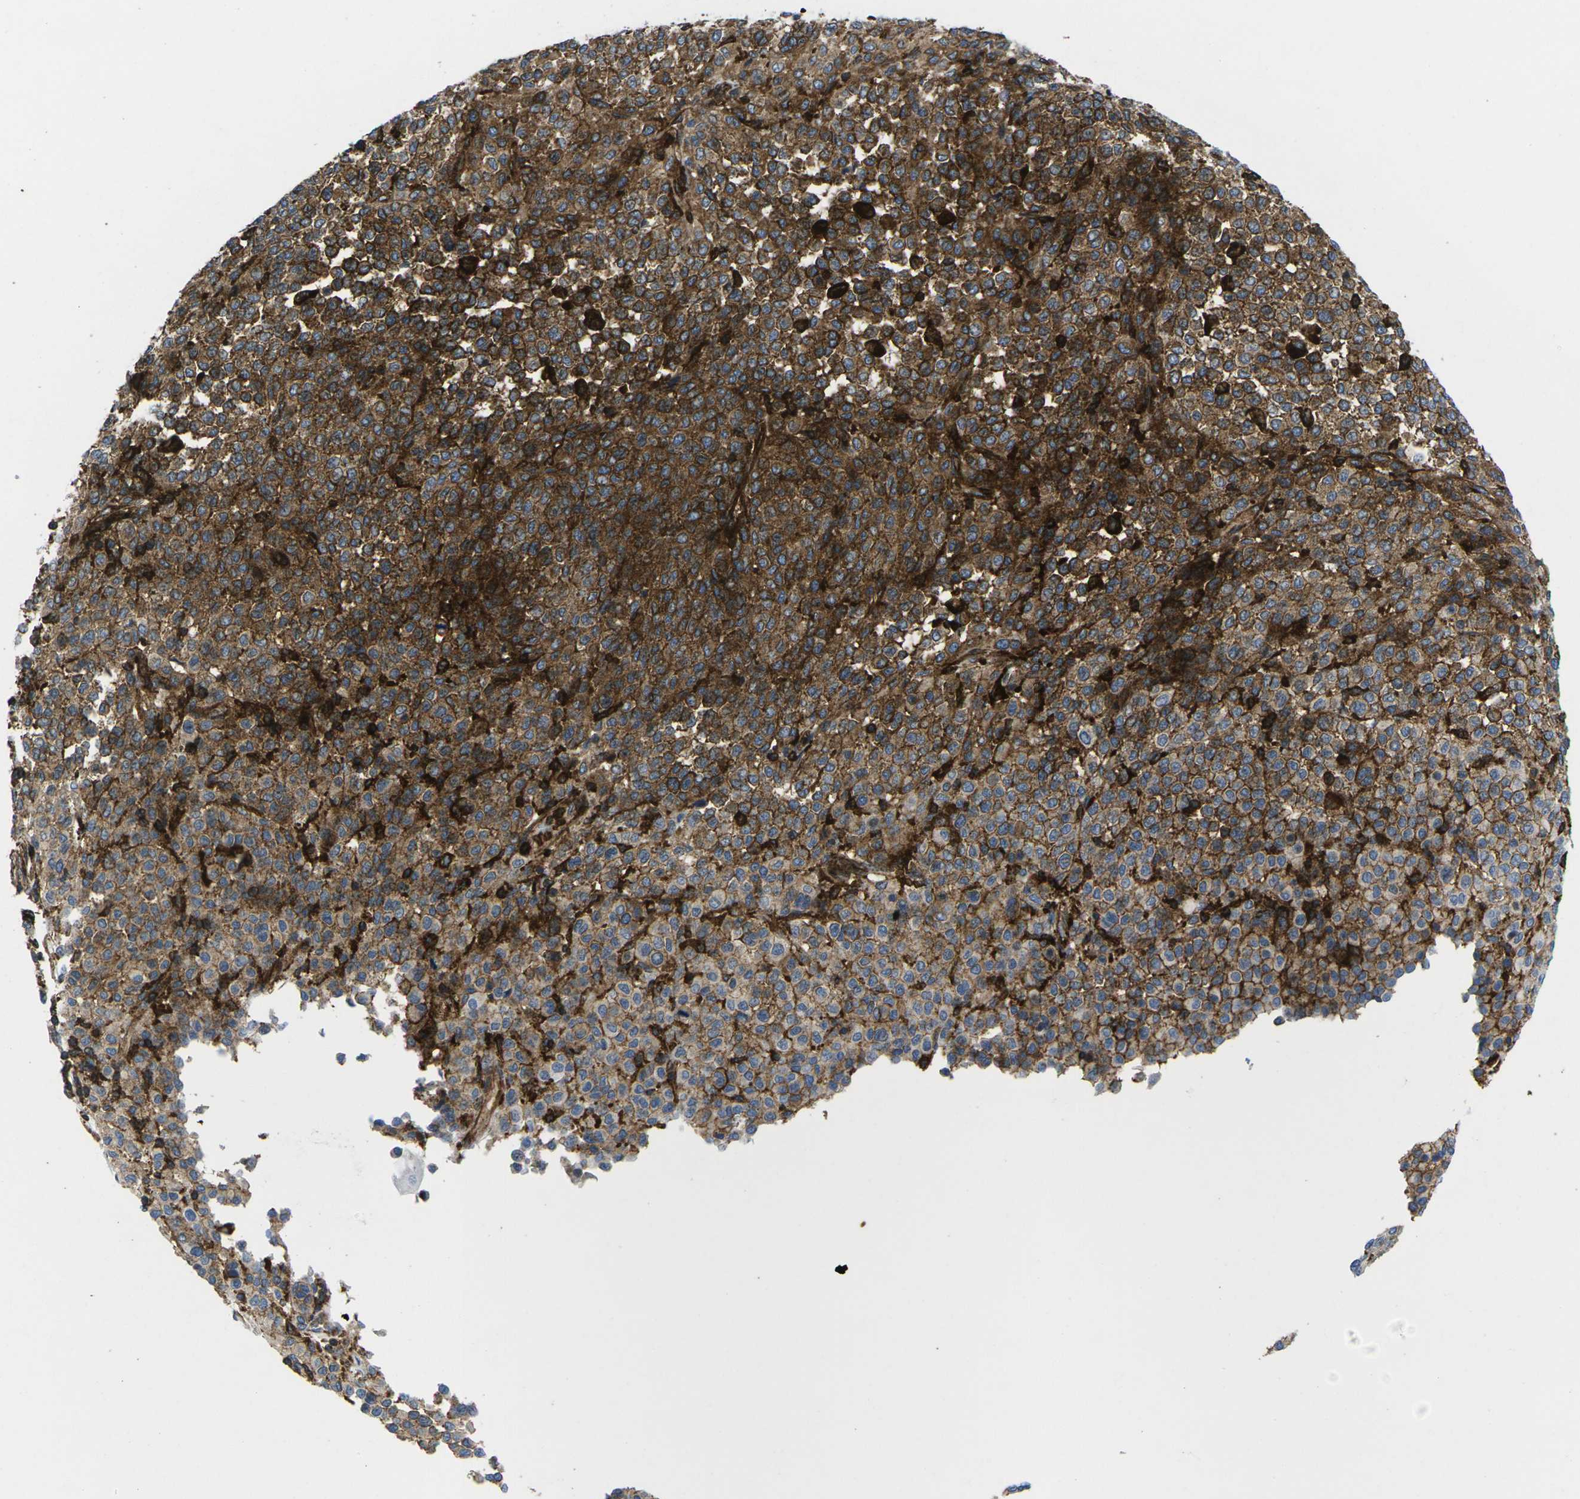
{"staining": {"intensity": "strong", "quantity": ">75%", "location": "cytoplasmic/membranous"}, "tissue": "melanoma", "cell_type": "Tumor cells", "image_type": "cancer", "snomed": [{"axis": "morphology", "description": "Malignant melanoma, Metastatic site"}, {"axis": "topography", "description": "Pancreas"}], "caption": "This is an image of immunohistochemistry staining of malignant melanoma (metastatic site), which shows strong positivity in the cytoplasmic/membranous of tumor cells.", "gene": "IQGAP1", "patient": {"sex": "female", "age": 30}}